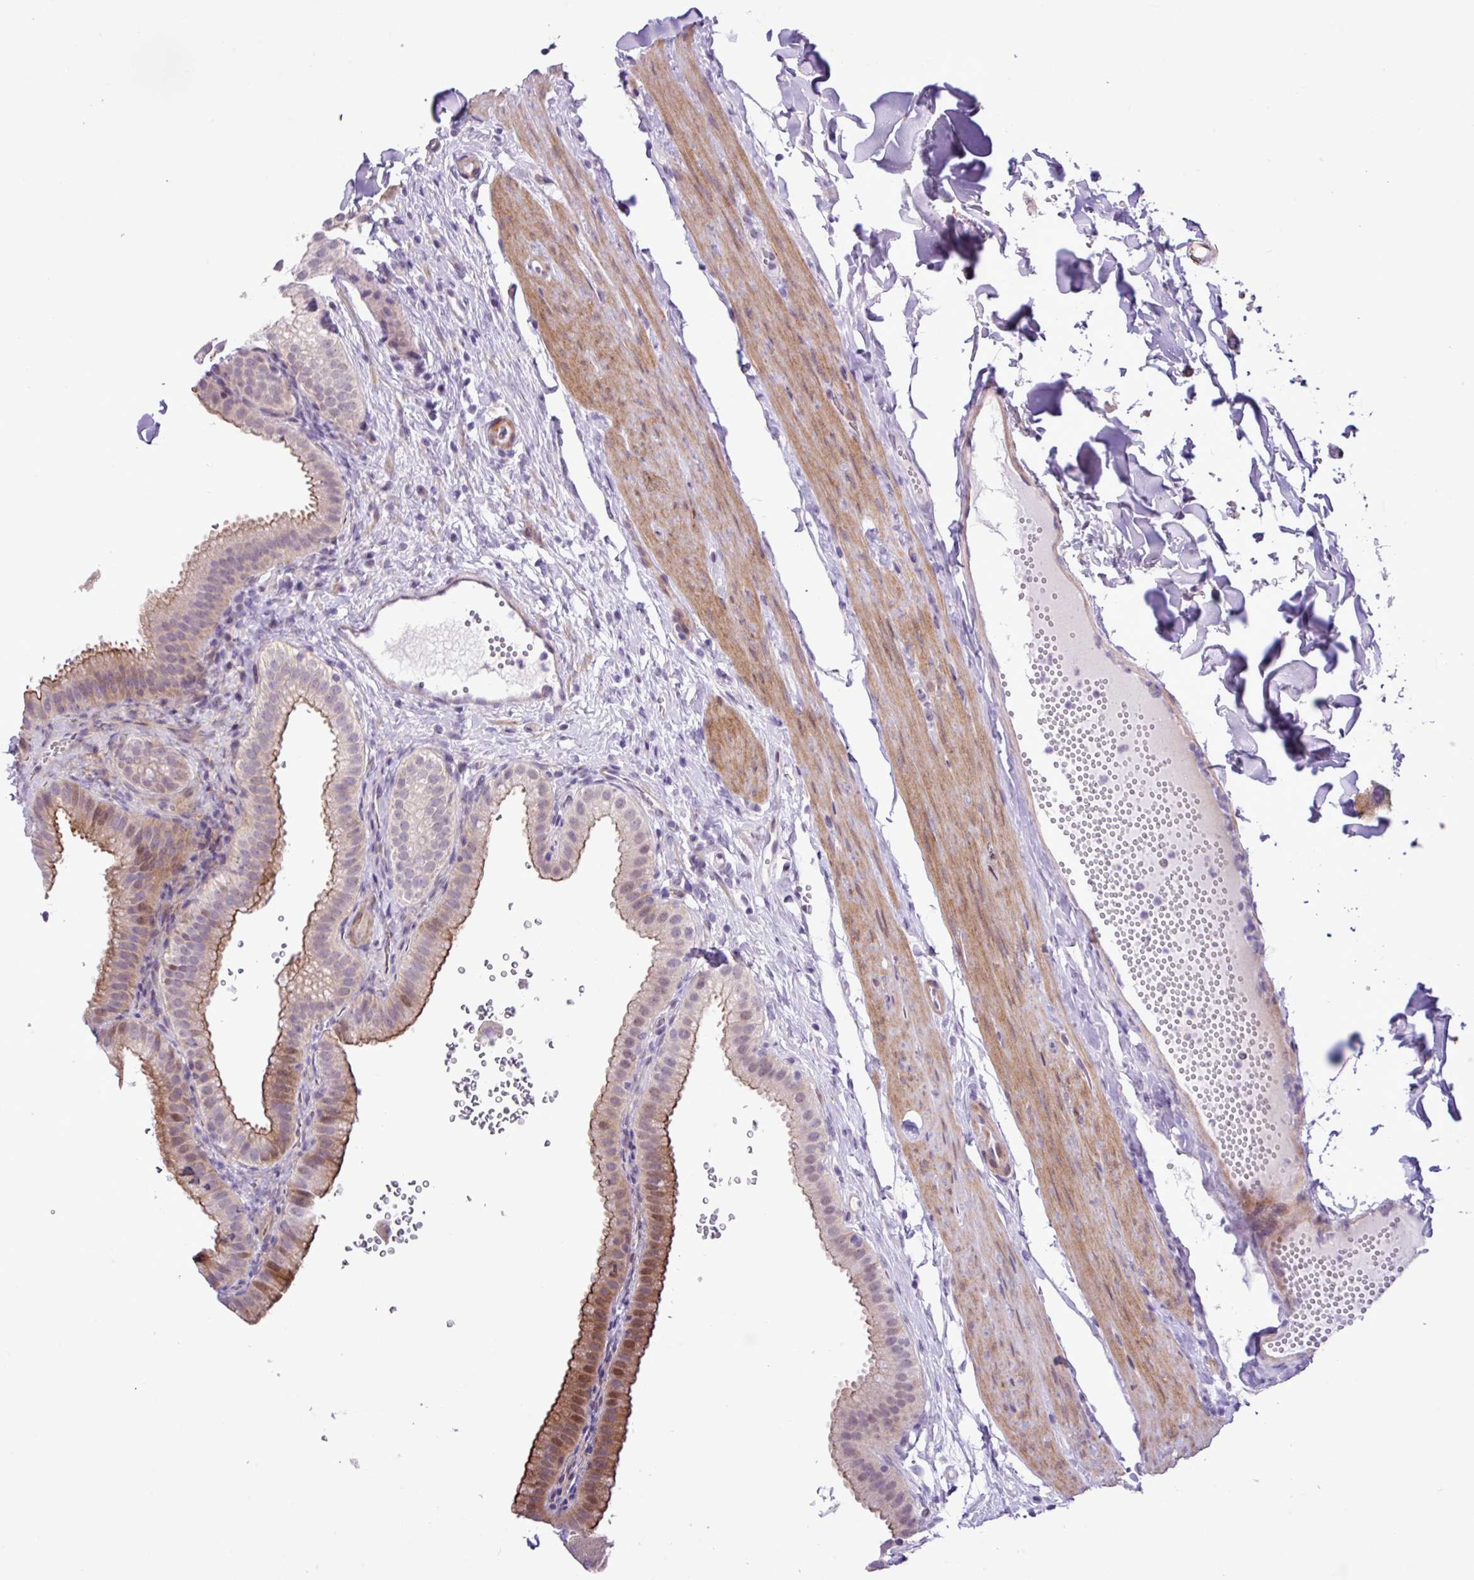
{"staining": {"intensity": "moderate", "quantity": ">75%", "location": "cytoplasmic/membranous"}, "tissue": "gallbladder", "cell_type": "Glandular cells", "image_type": "normal", "snomed": [{"axis": "morphology", "description": "Normal tissue, NOS"}, {"axis": "topography", "description": "Gallbladder"}], "caption": "Protein expression analysis of benign gallbladder demonstrates moderate cytoplasmic/membranous staining in about >75% of glandular cells.", "gene": "YLPM1", "patient": {"sex": "female", "age": 61}}